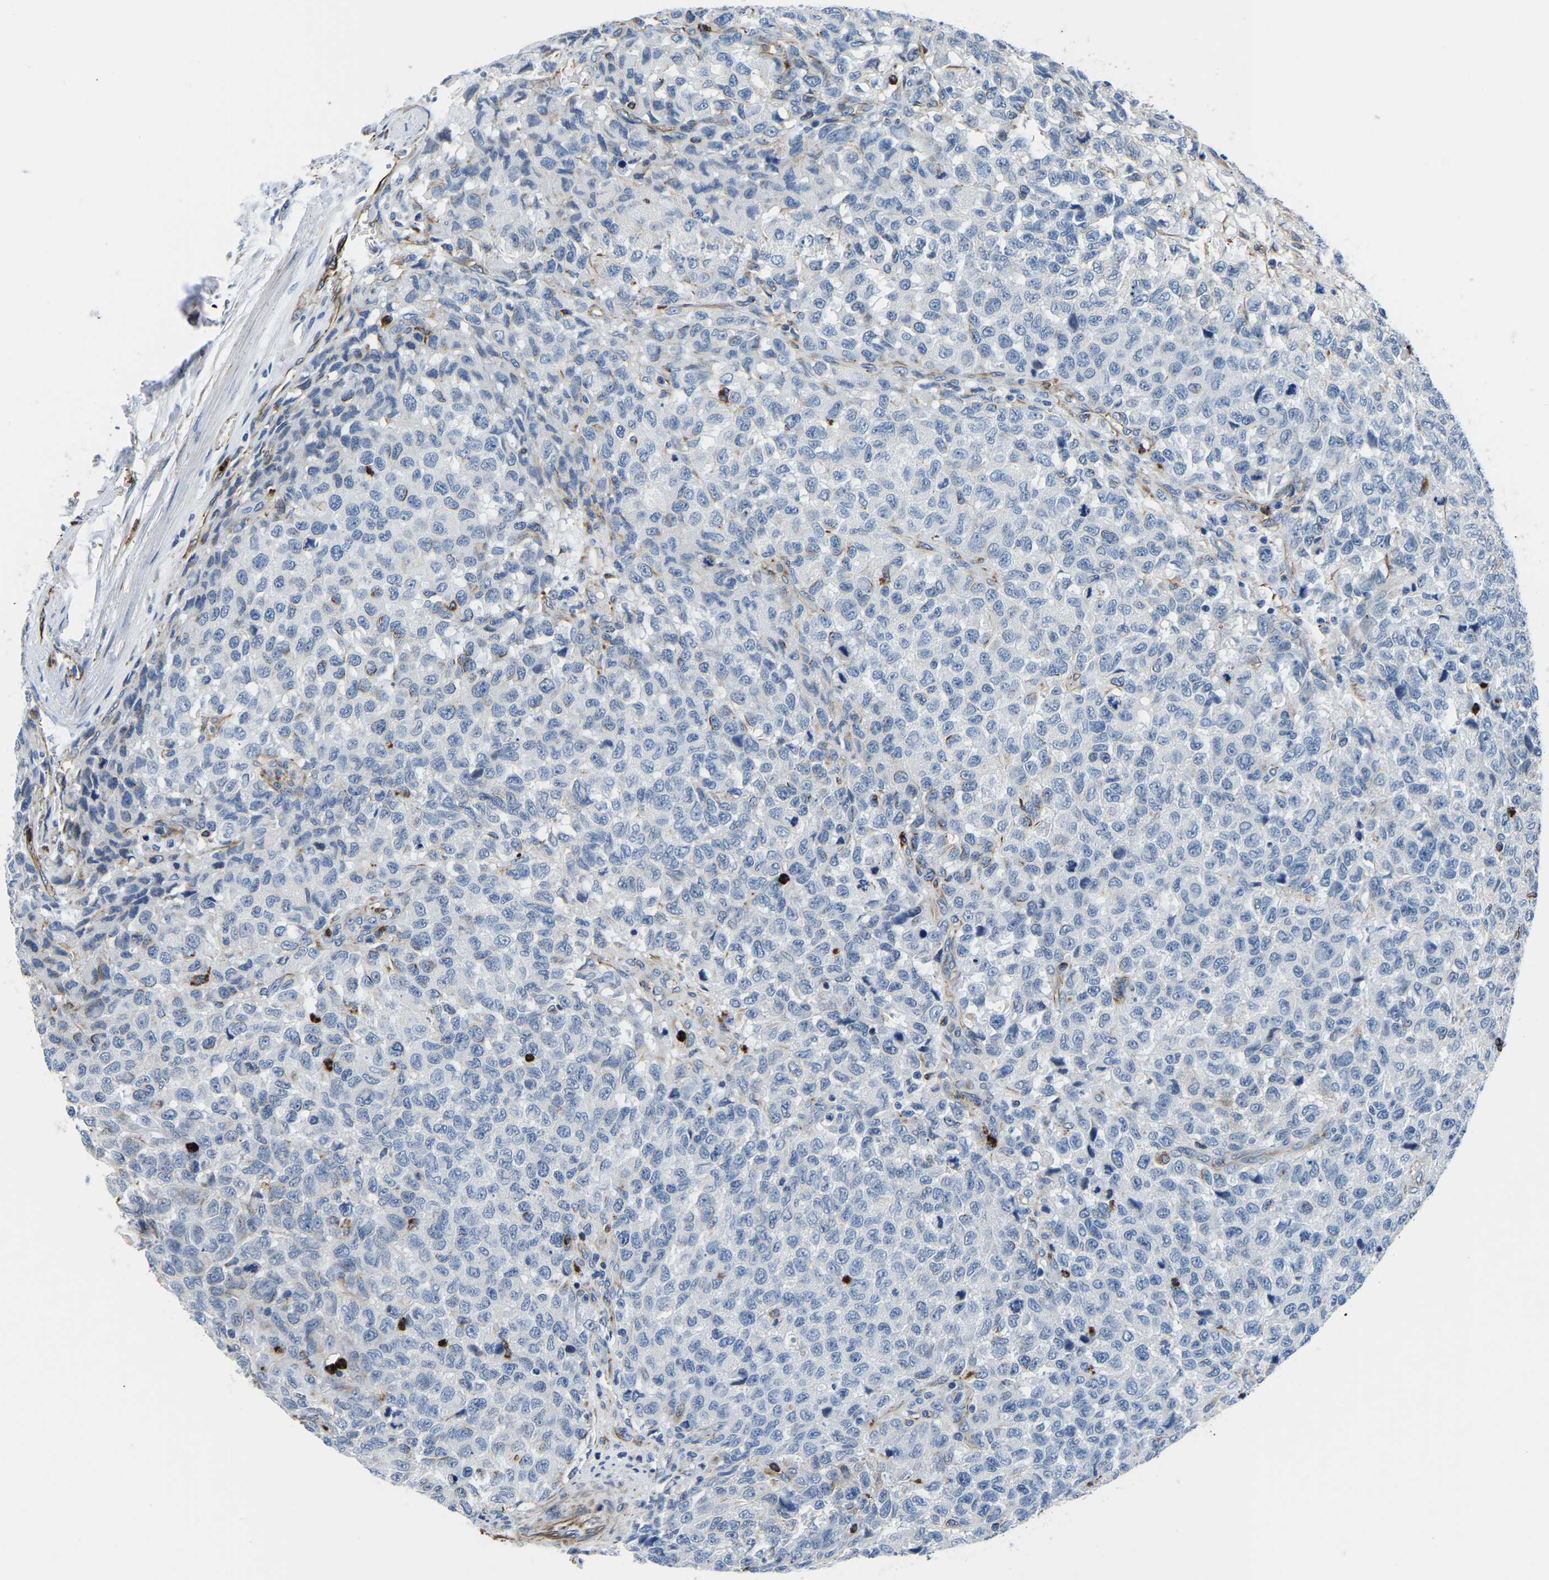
{"staining": {"intensity": "negative", "quantity": "none", "location": "none"}, "tissue": "testis cancer", "cell_type": "Tumor cells", "image_type": "cancer", "snomed": [{"axis": "morphology", "description": "Seminoma, NOS"}, {"axis": "topography", "description": "Testis"}], "caption": "The IHC photomicrograph has no significant expression in tumor cells of testis cancer (seminoma) tissue.", "gene": "MS4A3", "patient": {"sex": "male", "age": 59}}